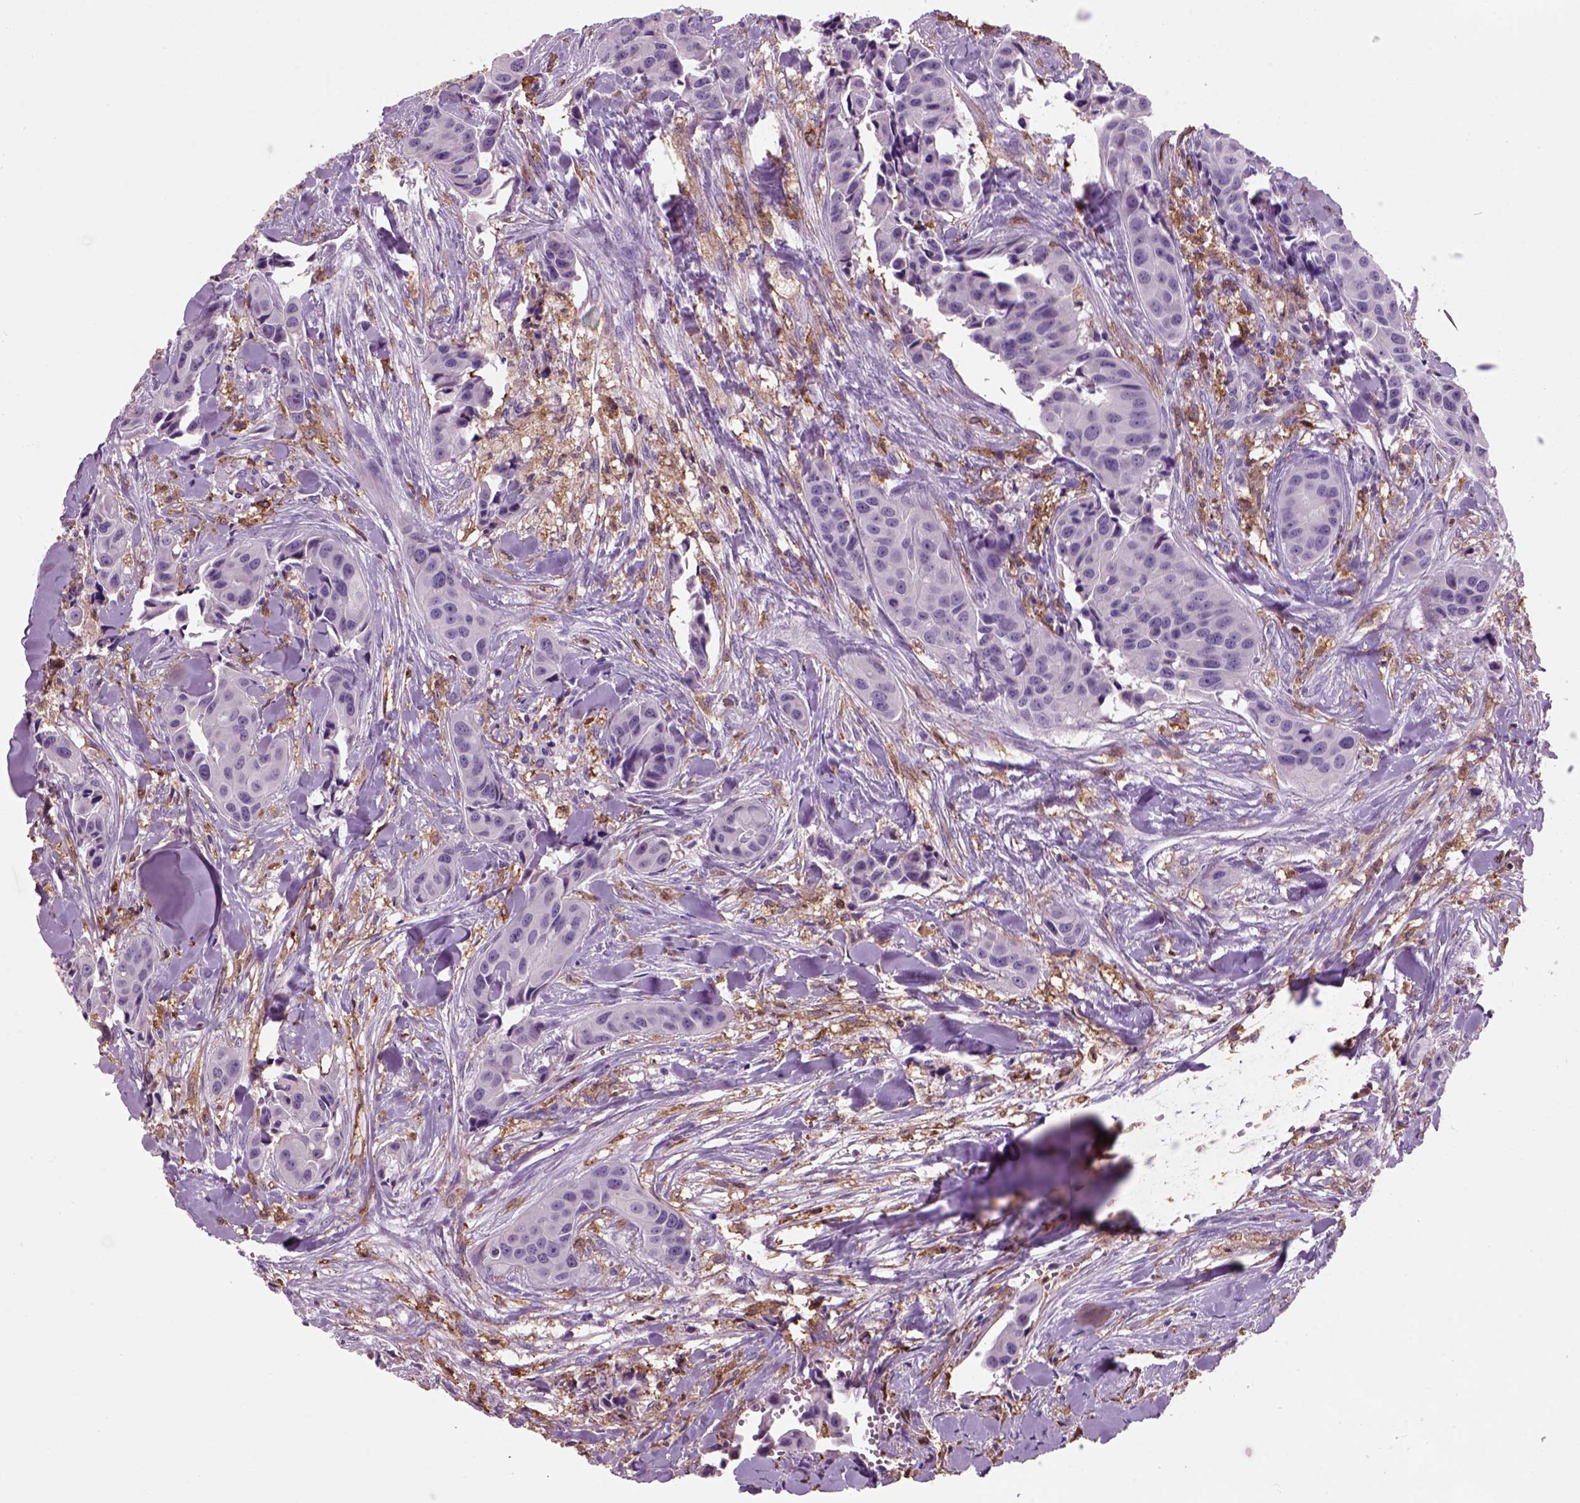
{"staining": {"intensity": "negative", "quantity": "none", "location": "none"}, "tissue": "head and neck cancer", "cell_type": "Tumor cells", "image_type": "cancer", "snomed": [{"axis": "morphology", "description": "Adenocarcinoma, NOS"}, {"axis": "topography", "description": "Head-Neck"}], "caption": "This is an immunohistochemistry image of head and neck cancer (adenocarcinoma). There is no staining in tumor cells.", "gene": "CD14", "patient": {"sex": "male", "age": 76}}